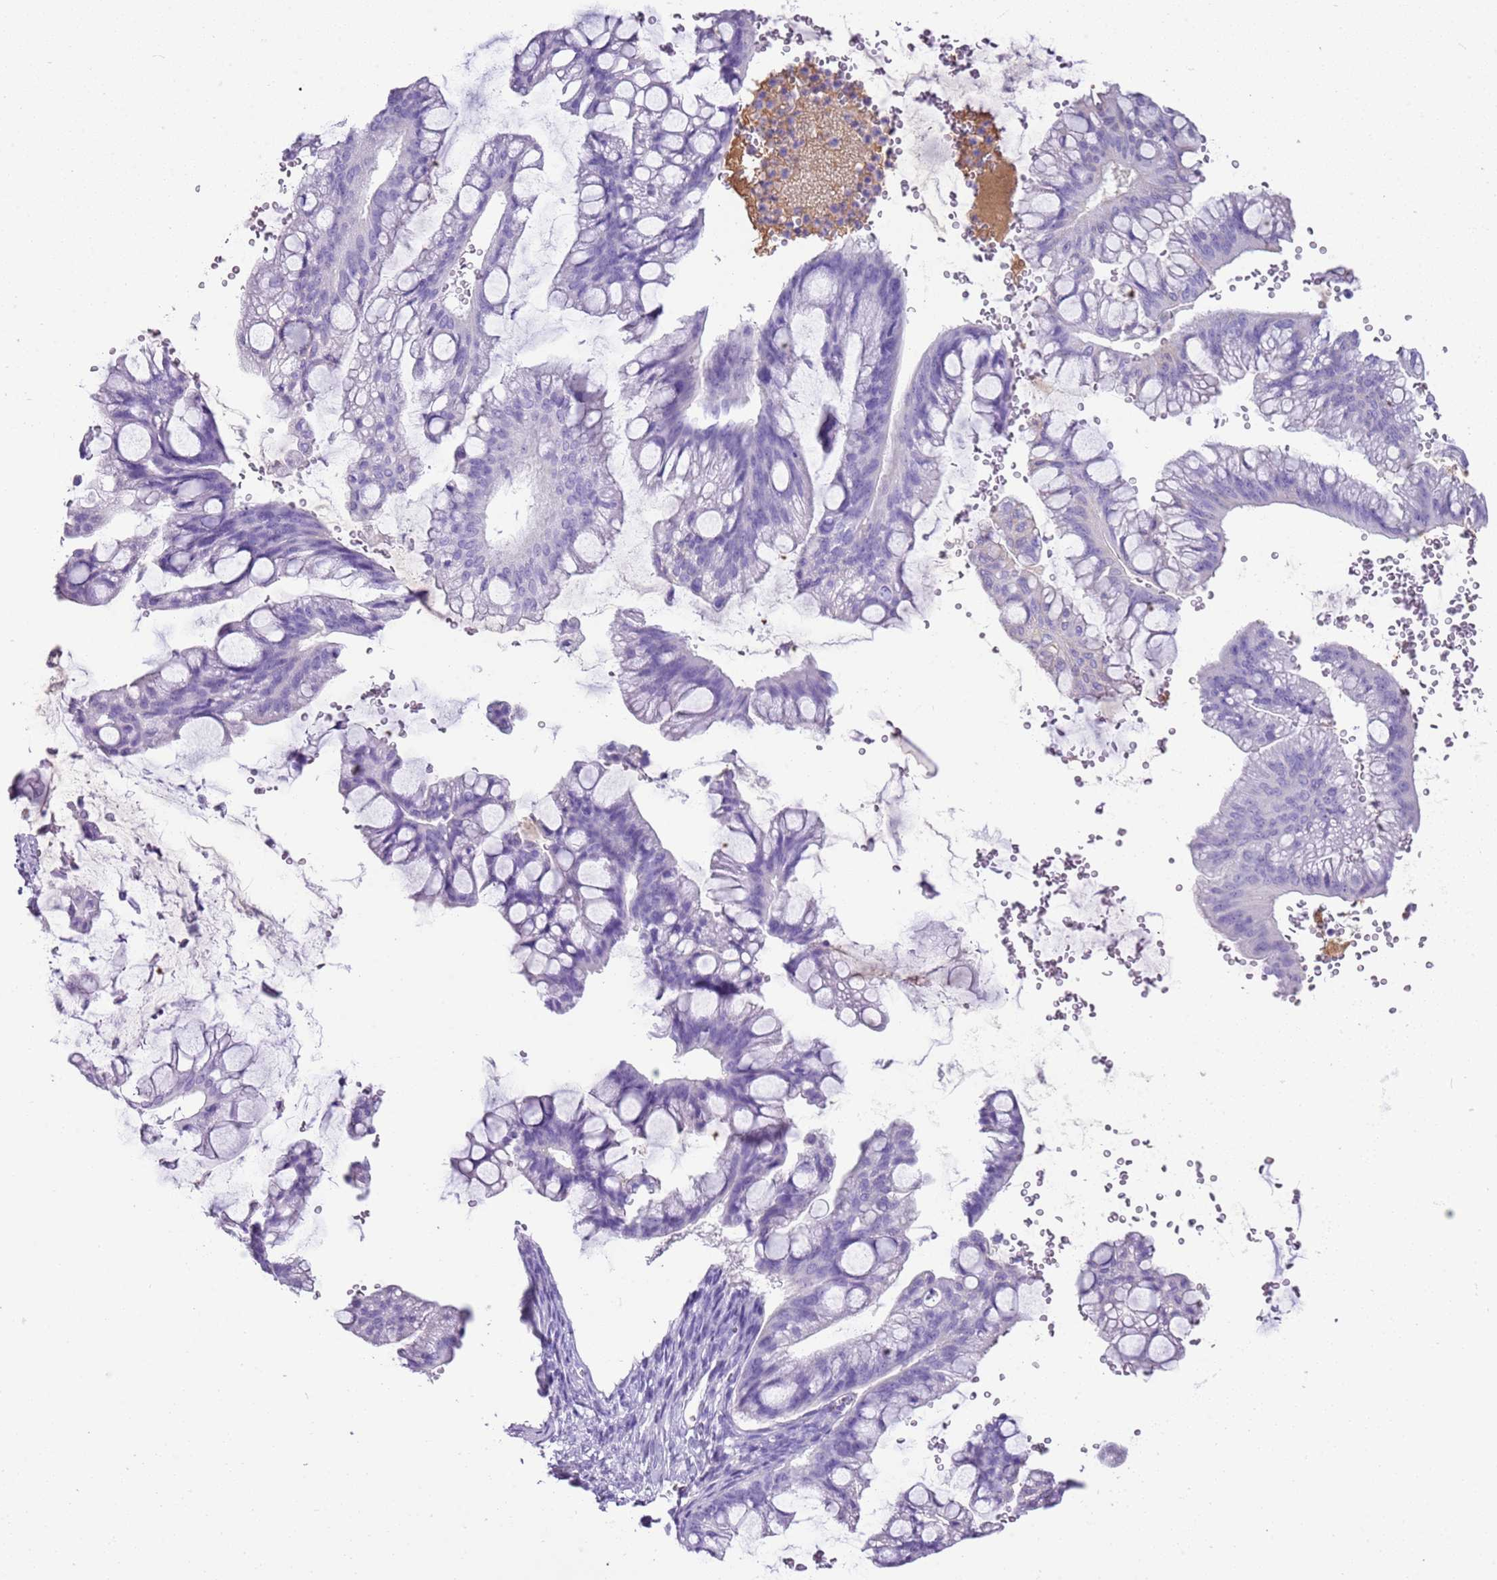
{"staining": {"intensity": "negative", "quantity": "none", "location": "none"}, "tissue": "ovarian cancer", "cell_type": "Tumor cells", "image_type": "cancer", "snomed": [{"axis": "morphology", "description": "Cystadenocarcinoma, mucinous, NOS"}, {"axis": "topography", "description": "Ovary"}], "caption": "Immunohistochemistry (IHC) of human ovarian mucinous cystadenocarcinoma exhibits no positivity in tumor cells.", "gene": "IGKV3D-11", "patient": {"sex": "female", "age": 73}}